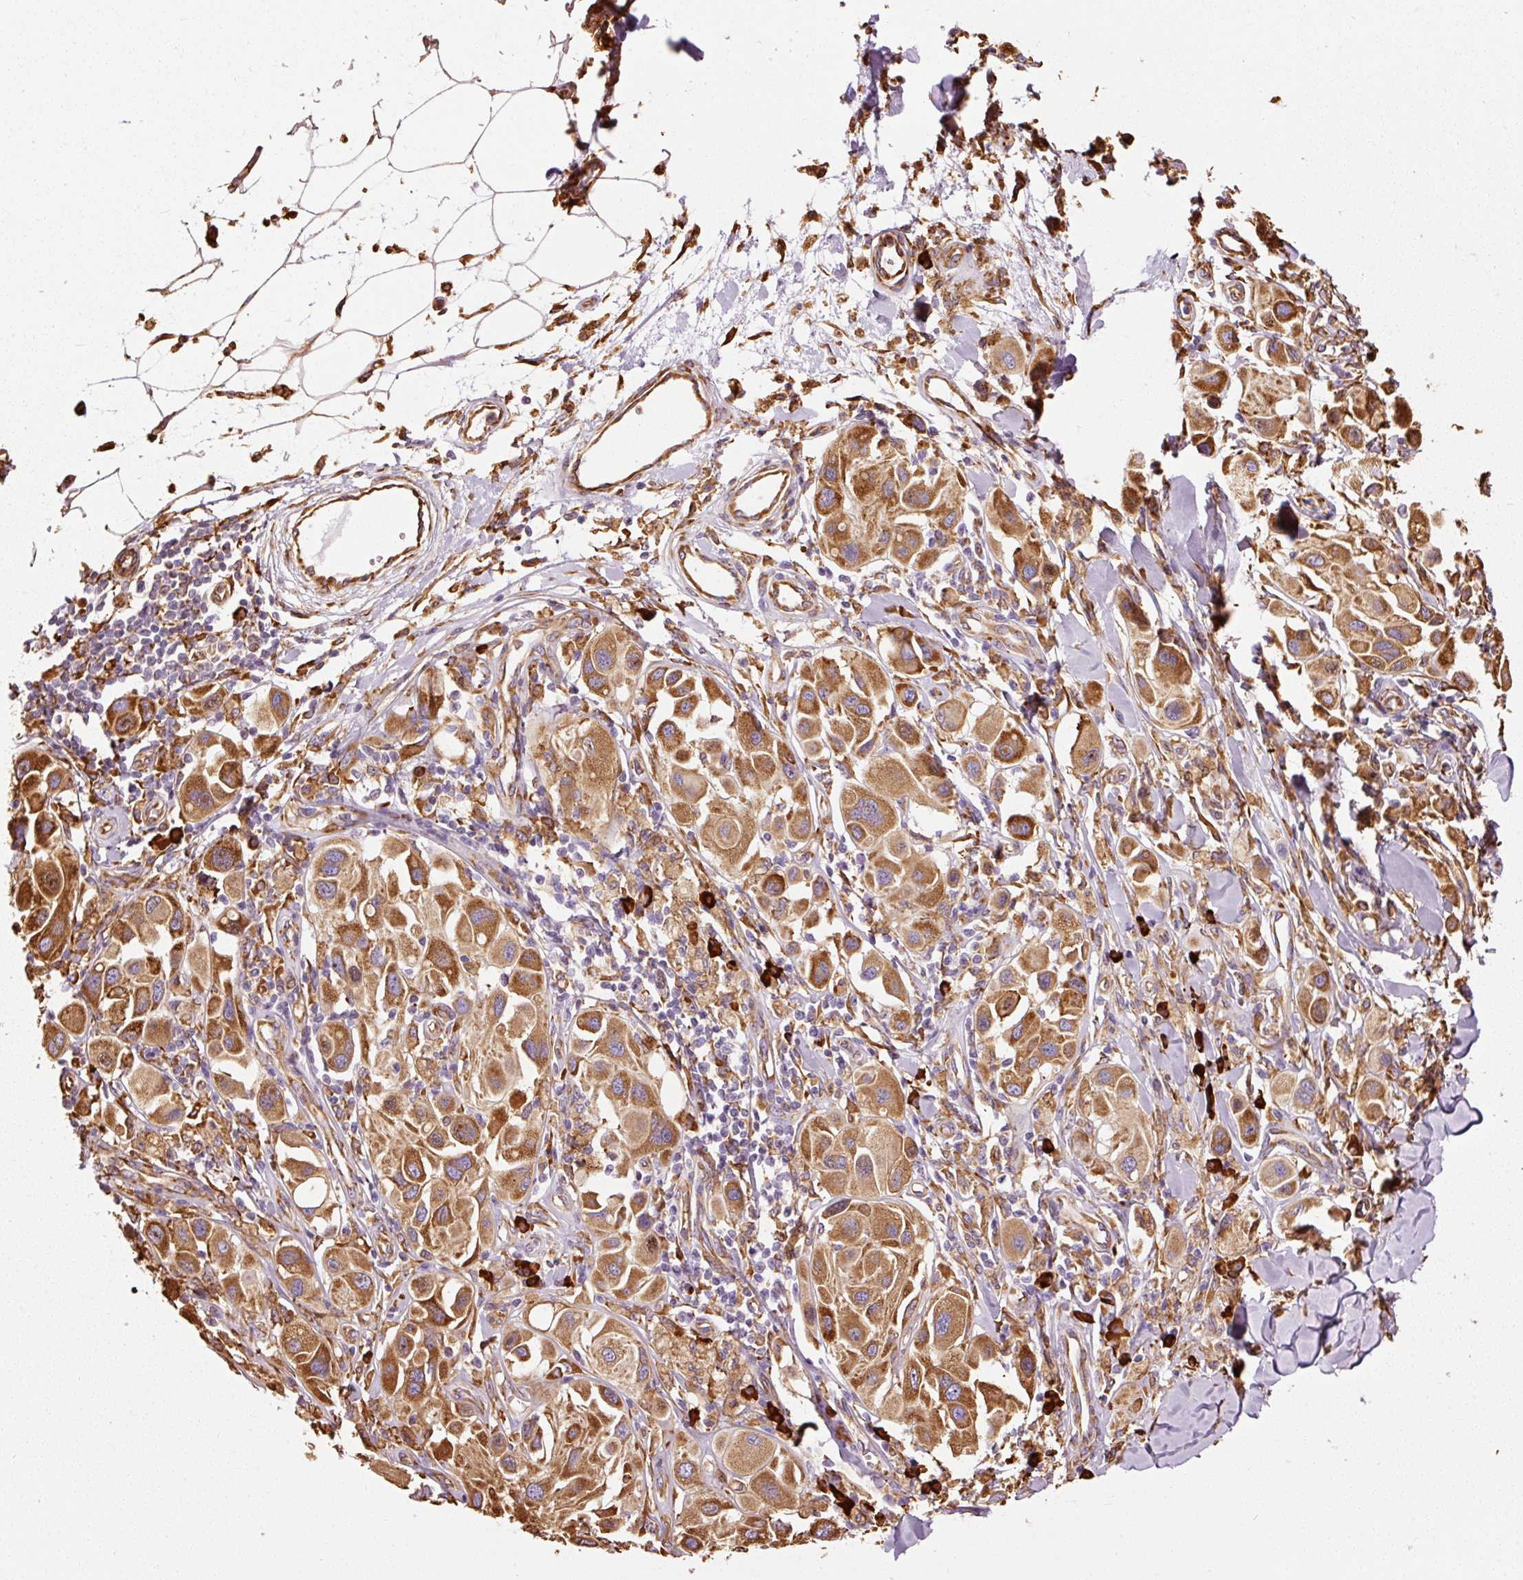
{"staining": {"intensity": "strong", "quantity": ">75%", "location": "cytoplasmic/membranous"}, "tissue": "melanoma", "cell_type": "Tumor cells", "image_type": "cancer", "snomed": [{"axis": "morphology", "description": "Malignant melanoma, Metastatic site"}, {"axis": "topography", "description": "Skin"}], "caption": "Tumor cells reveal strong cytoplasmic/membranous positivity in approximately >75% of cells in melanoma.", "gene": "KLC1", "patient": {"sex": "male", "age": 41}}